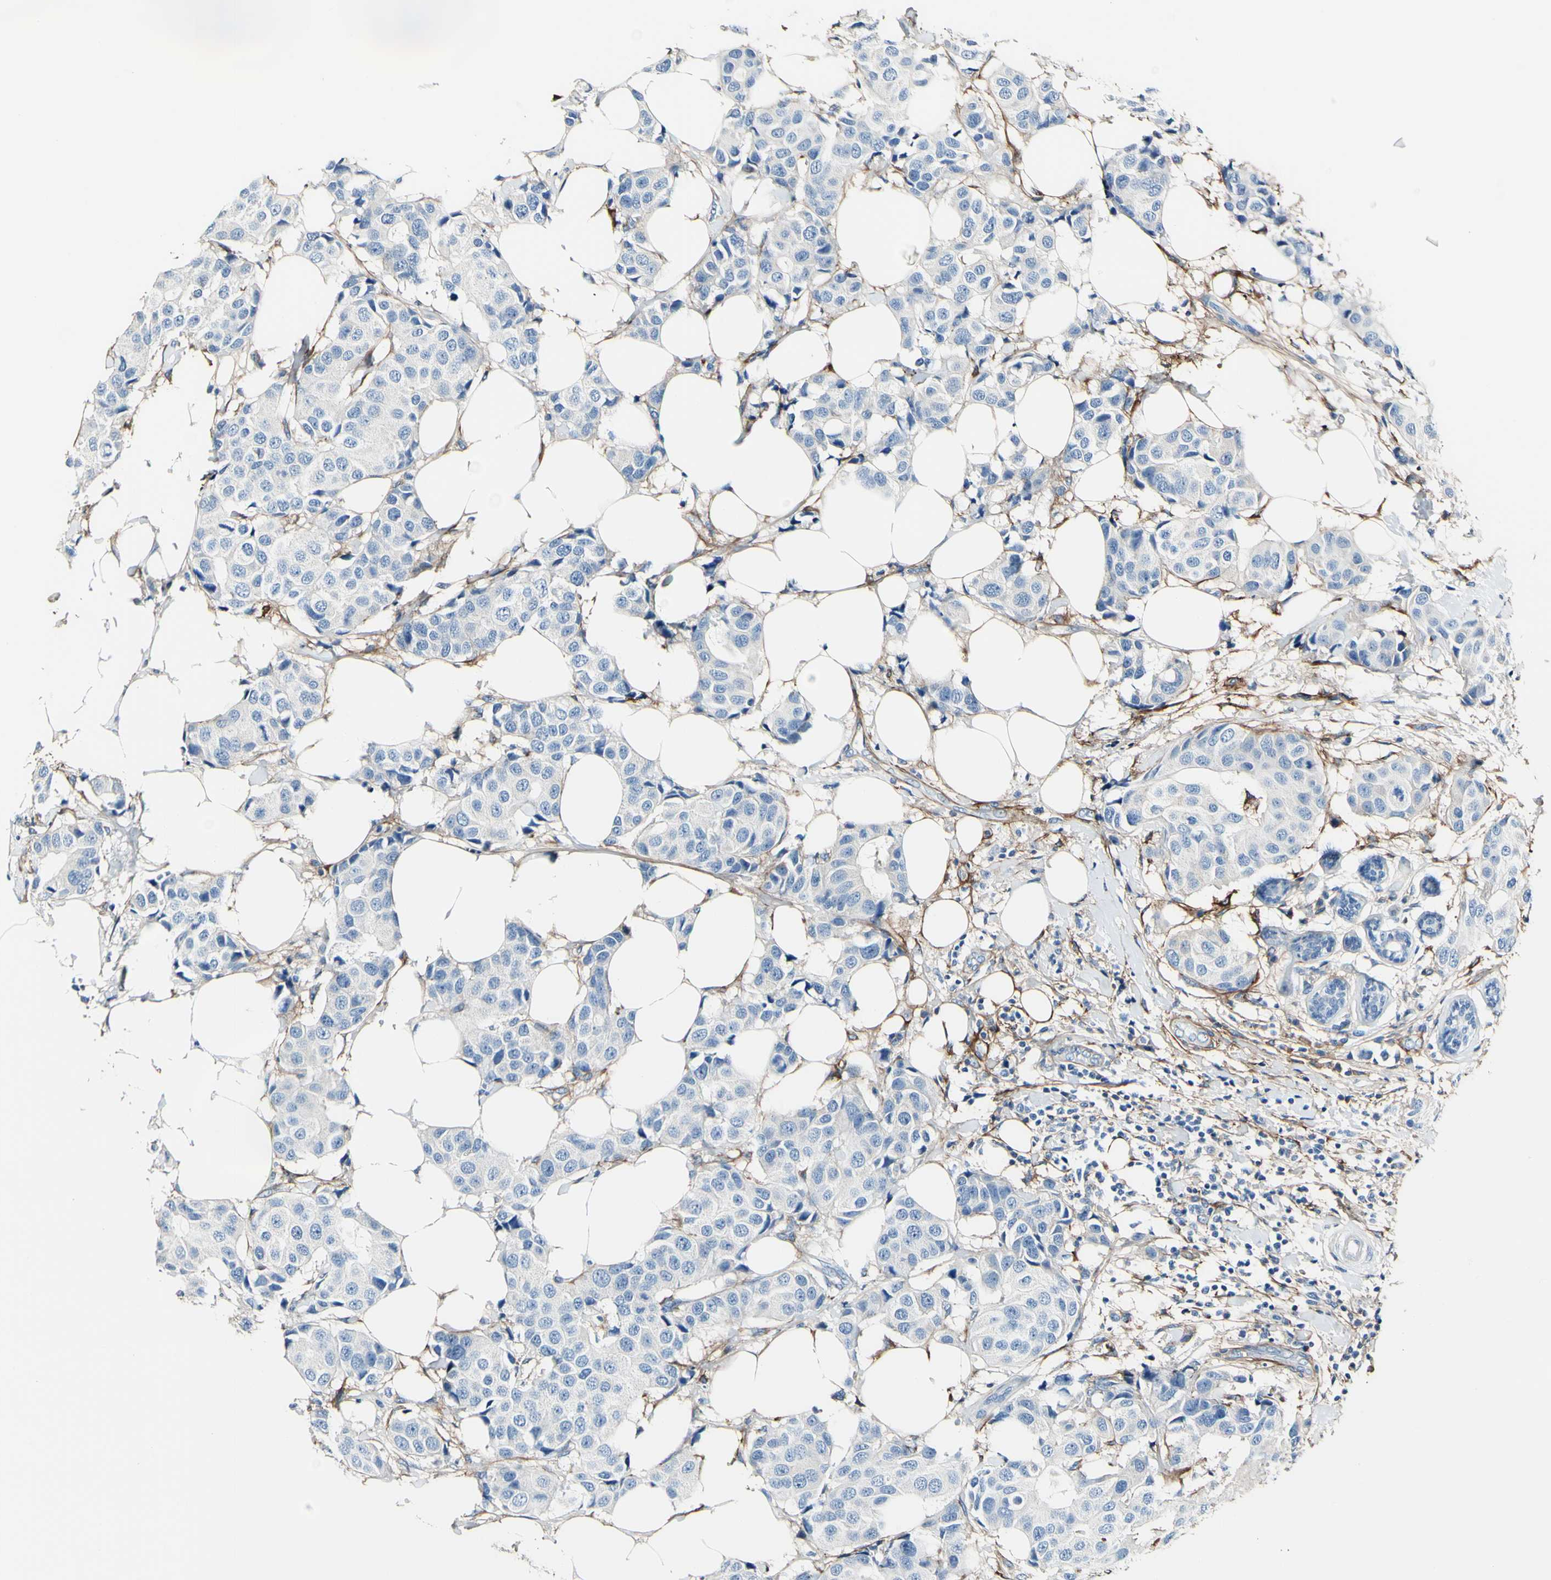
{"staining": {"intensity": "negative", "quantity": "none", "location": "none"}, "tissue": "breast cancer", "cell_type": "Tumor cells", "image_type": "cancer", "snomed": [{"axis": "morphology", "description": "Normal tissue, NOS"}, {"axis": "morphology", "description": "Duct carcinoma"}, {"axis": "topography", "description": "Breast"}], "caption": "Immunohistochemical staining of breast cancer shows no significant staining in tumor cells.", "gene": "COL6A3", "patient": {"sex": "female", "age": 39}}